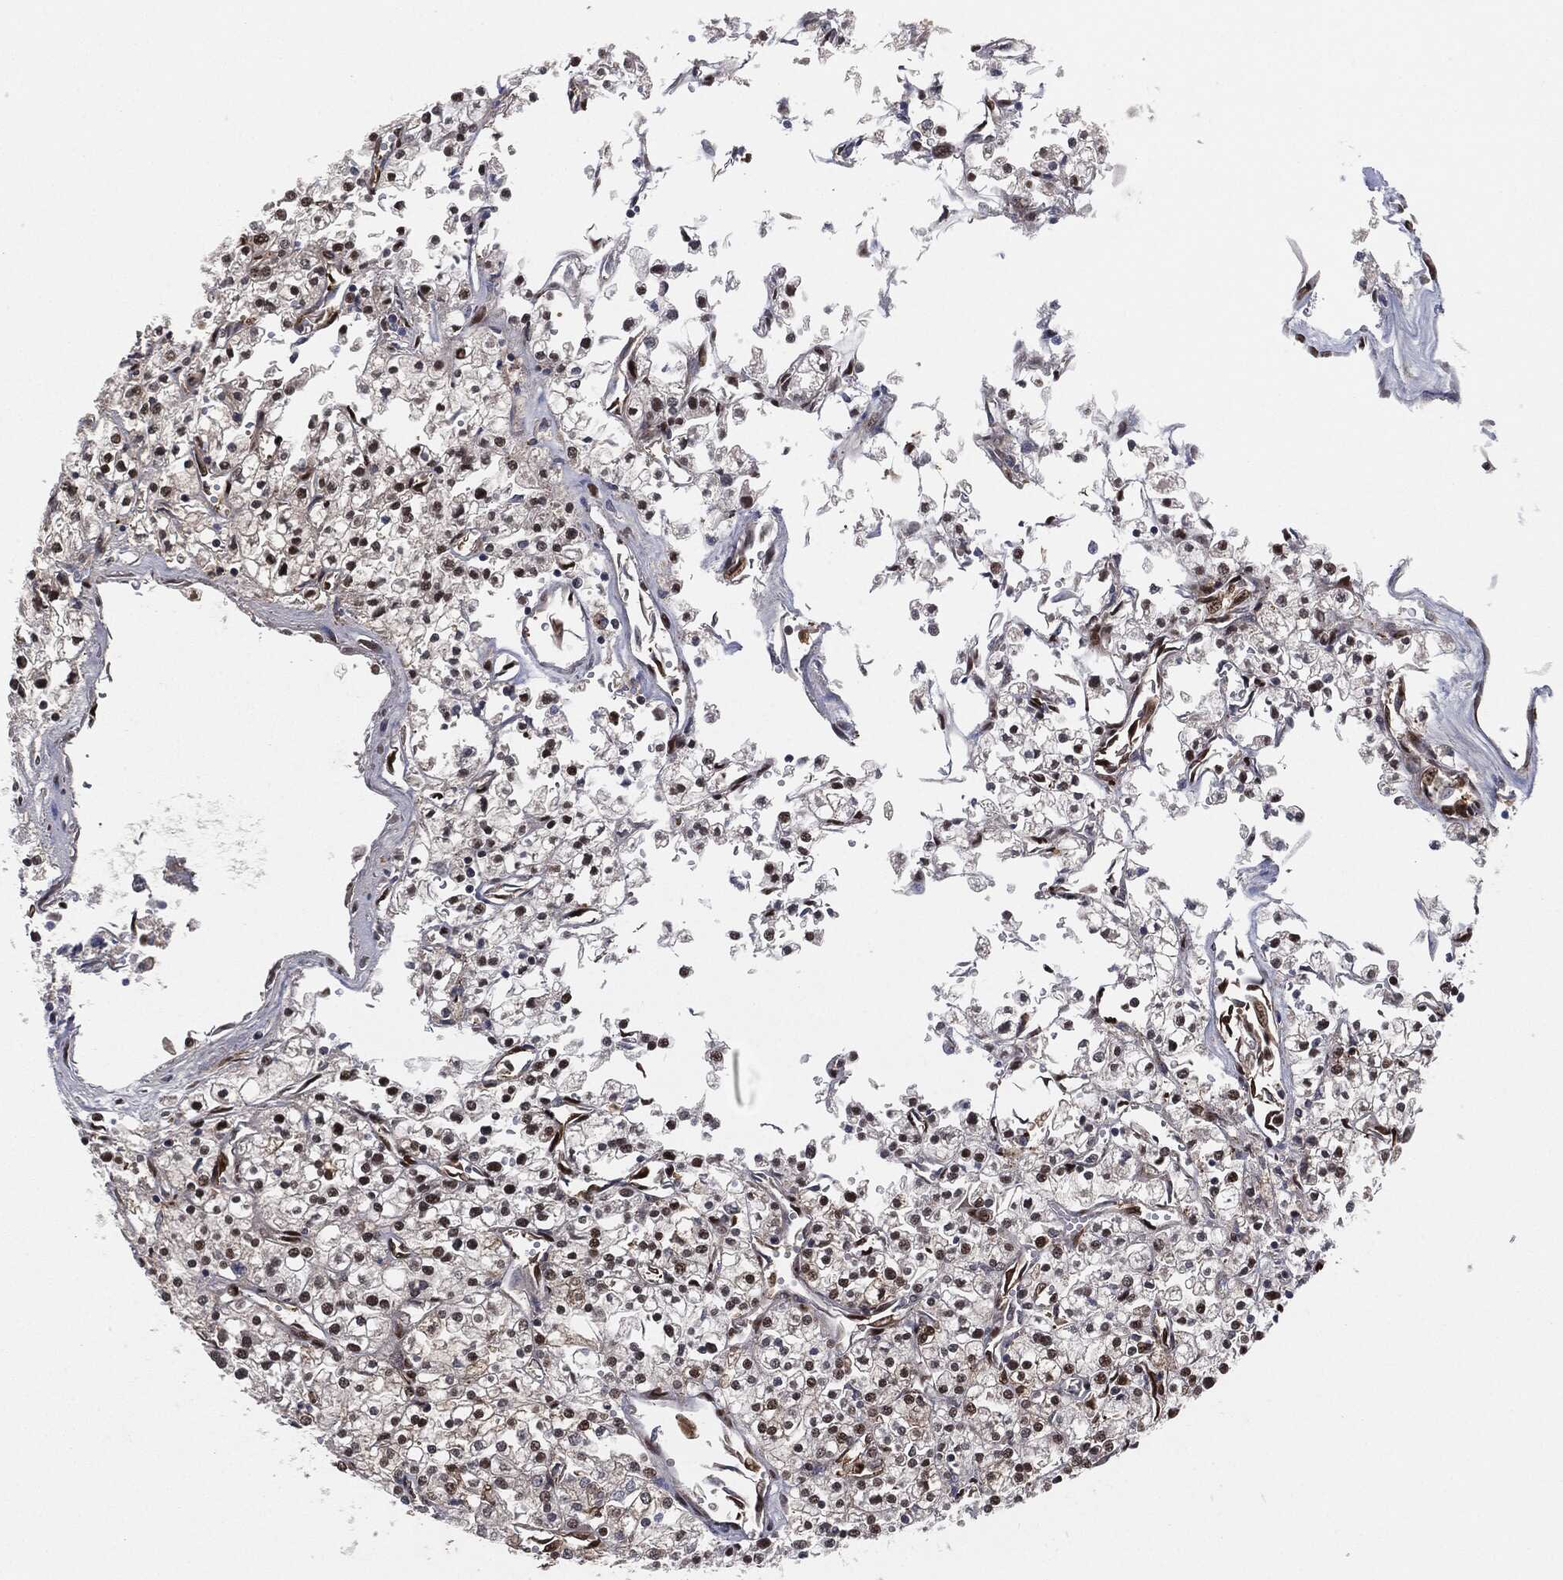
{"staining": {"intensity": "moderate", "quantity": "25%-75%", "location": "cytoplasmic/membranous"}, "tissue": "renal cancer", "cell_type": "Tumor cells", "image_type": "cancer", "snomed": [{"axis": "morphology", "description": "Adenocarcinoma, NOS"}, {"axis": "topography", "description": "Kidney"}], "caption": "DAB (3,3'-diaminobenzidine) immunohistochemical staining of human adenocarcinoma (renal) exhibits moderate cytoplasmic/membranous protein staining in approximately 25%-75% of tumor cells. The protein of interest is shown in brown color, while the nuclei are stained blue.", "gene": "CAPRIN2", "patient": {"sex": "male", "age": 80}}